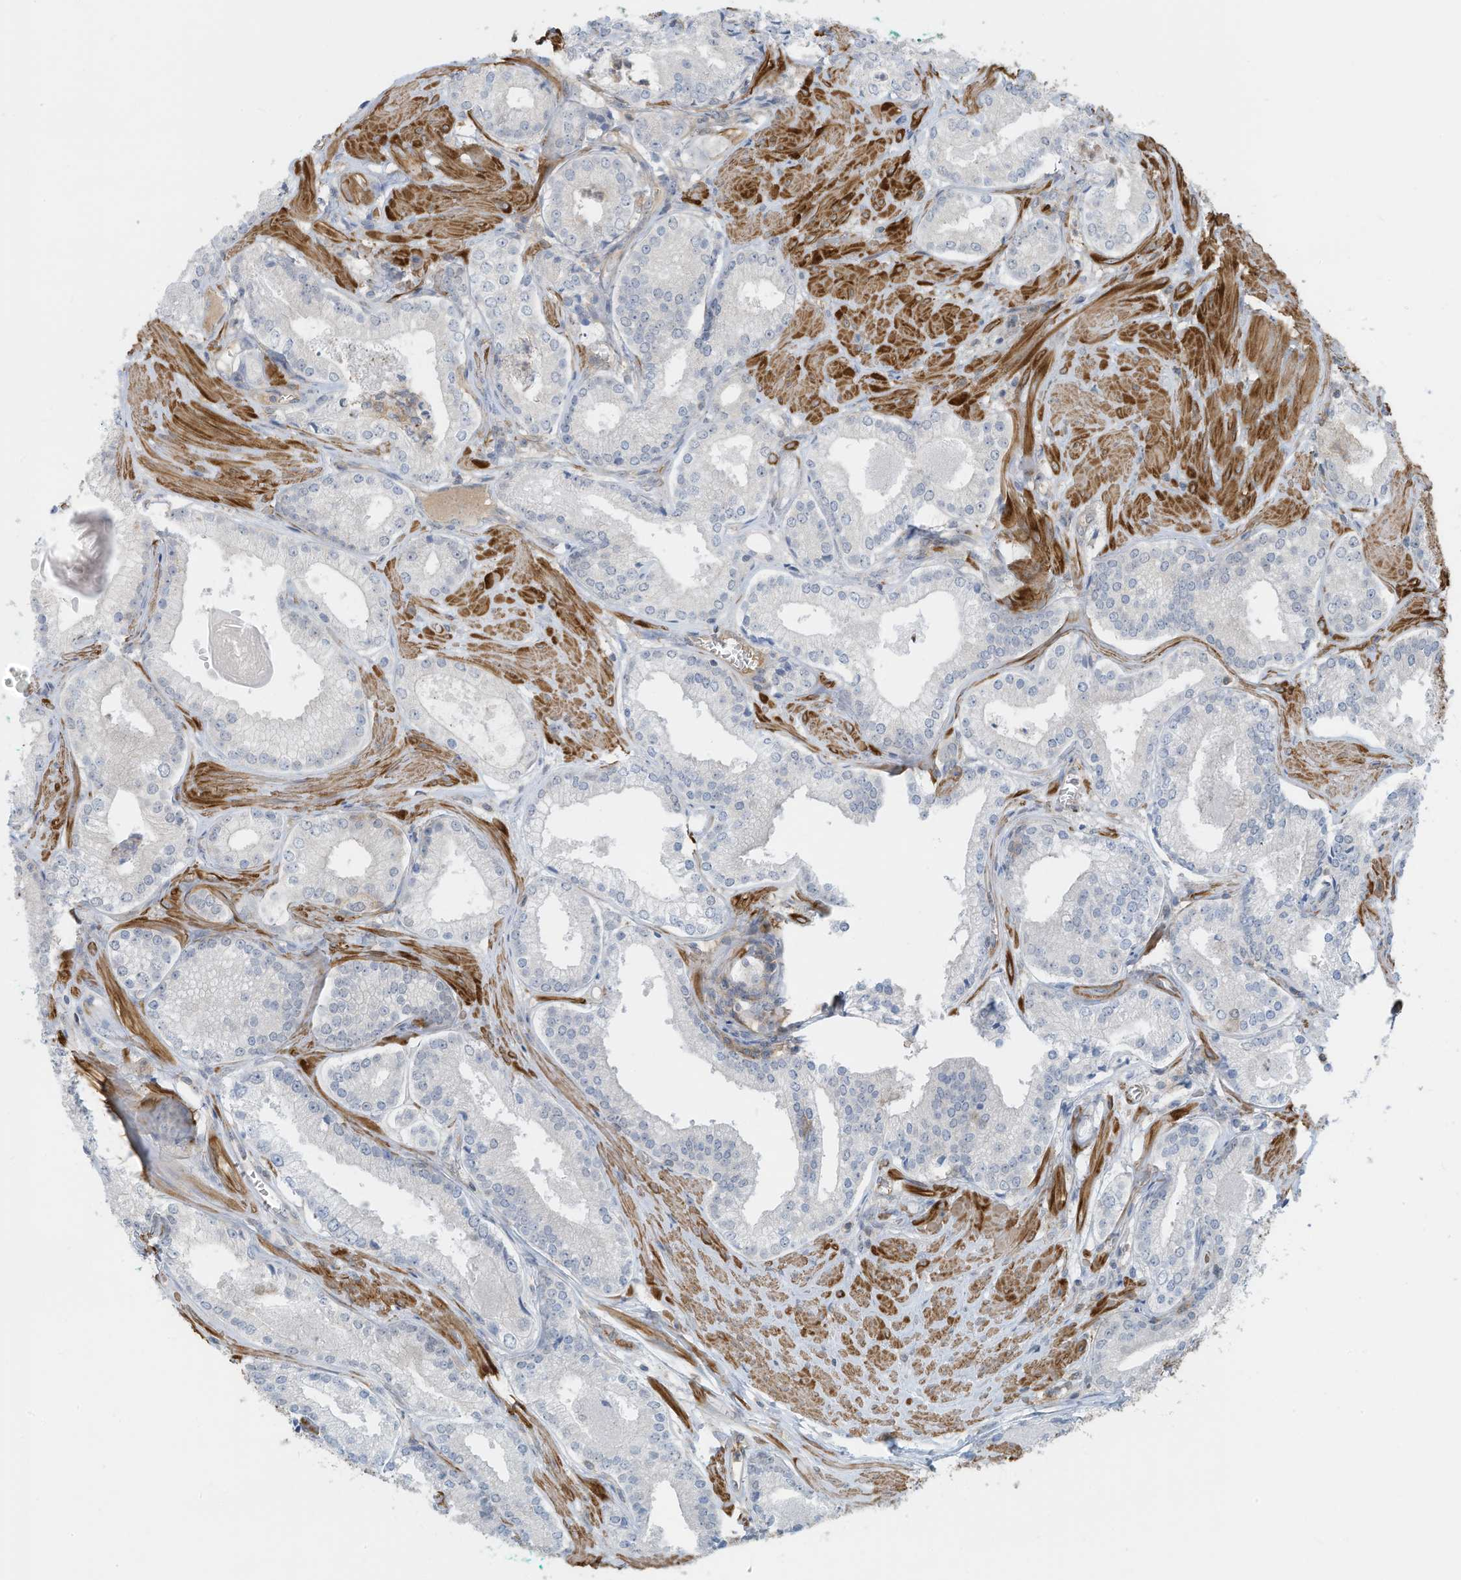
{"staining": {"intensity": "negative", "quantity": "none", "location": "none"}, "tissue": "prostate cancer", "cell_type": "Tumor cells", "image_type": "cancer", "snomed": [{"axis": "morphology", "description": "Adenocarcinoma, Low grade"}, {"axis": "topography", "description": "Prostate"}], "caption": "The IHC micrograph has no significant positivity in tumor cells of adenocarcinoma (low-grade) (prostate) tissue.", "gene": "ZNF846", "patient": {"sex": "male", "age": 54}}